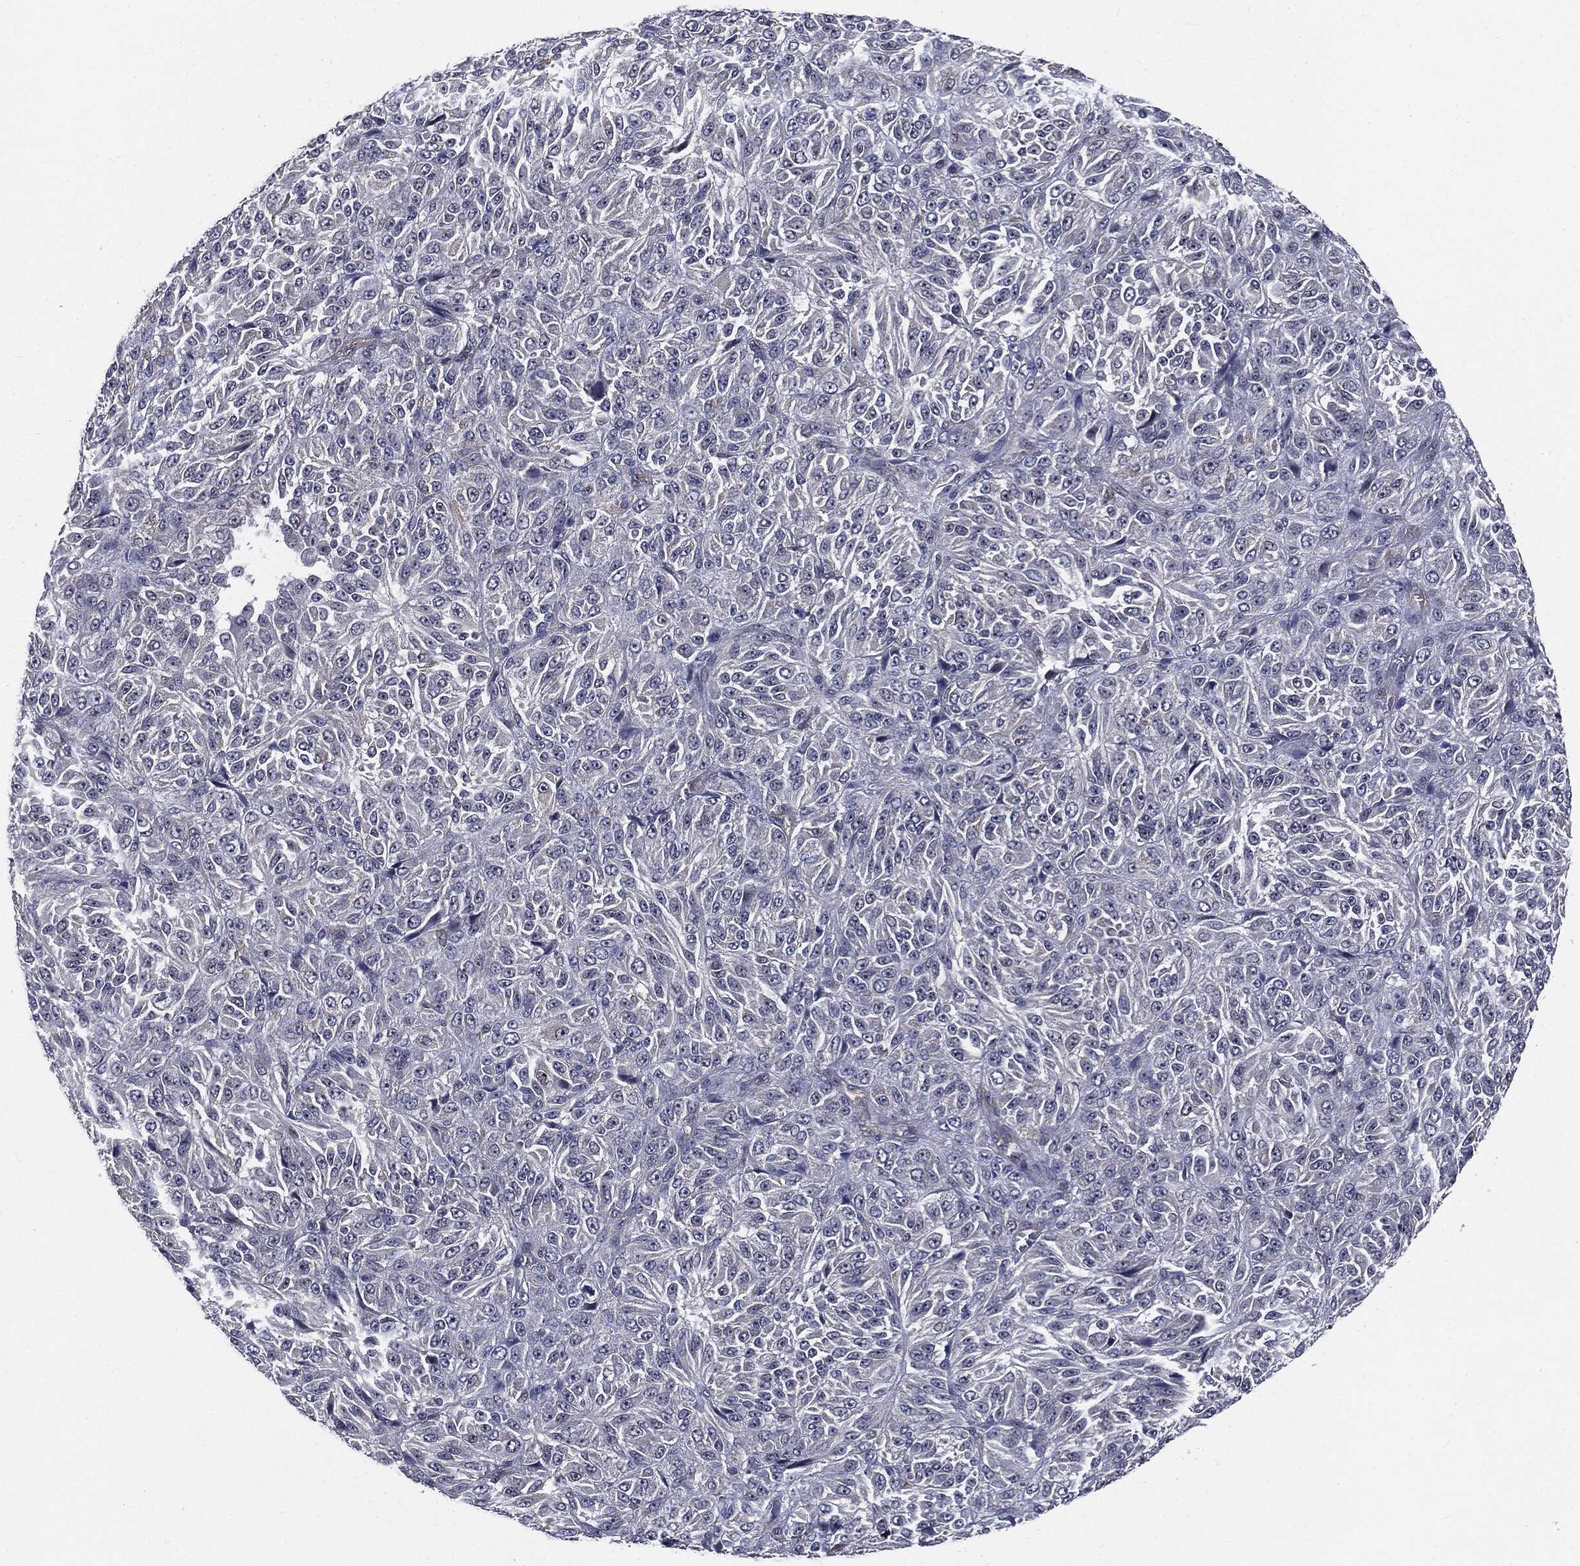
{"staining": {"intensity": "negative", "quantity": "none", "location": "none"}, "tissue": "melanoma", "cell_type": "Tumor cells", "image_type": "cancer", "snomed": [{"axis": "morphology", "description": "Malignant melanoma, Metastatic site"}, {"axis": "topography", "description": "Brain"}], "caption": "Melanoma stained for a protein using IHC reveals no positivity tumor cells.", "gene": "TRMT1L", "patient": {"sex": "female", "age": 56}}